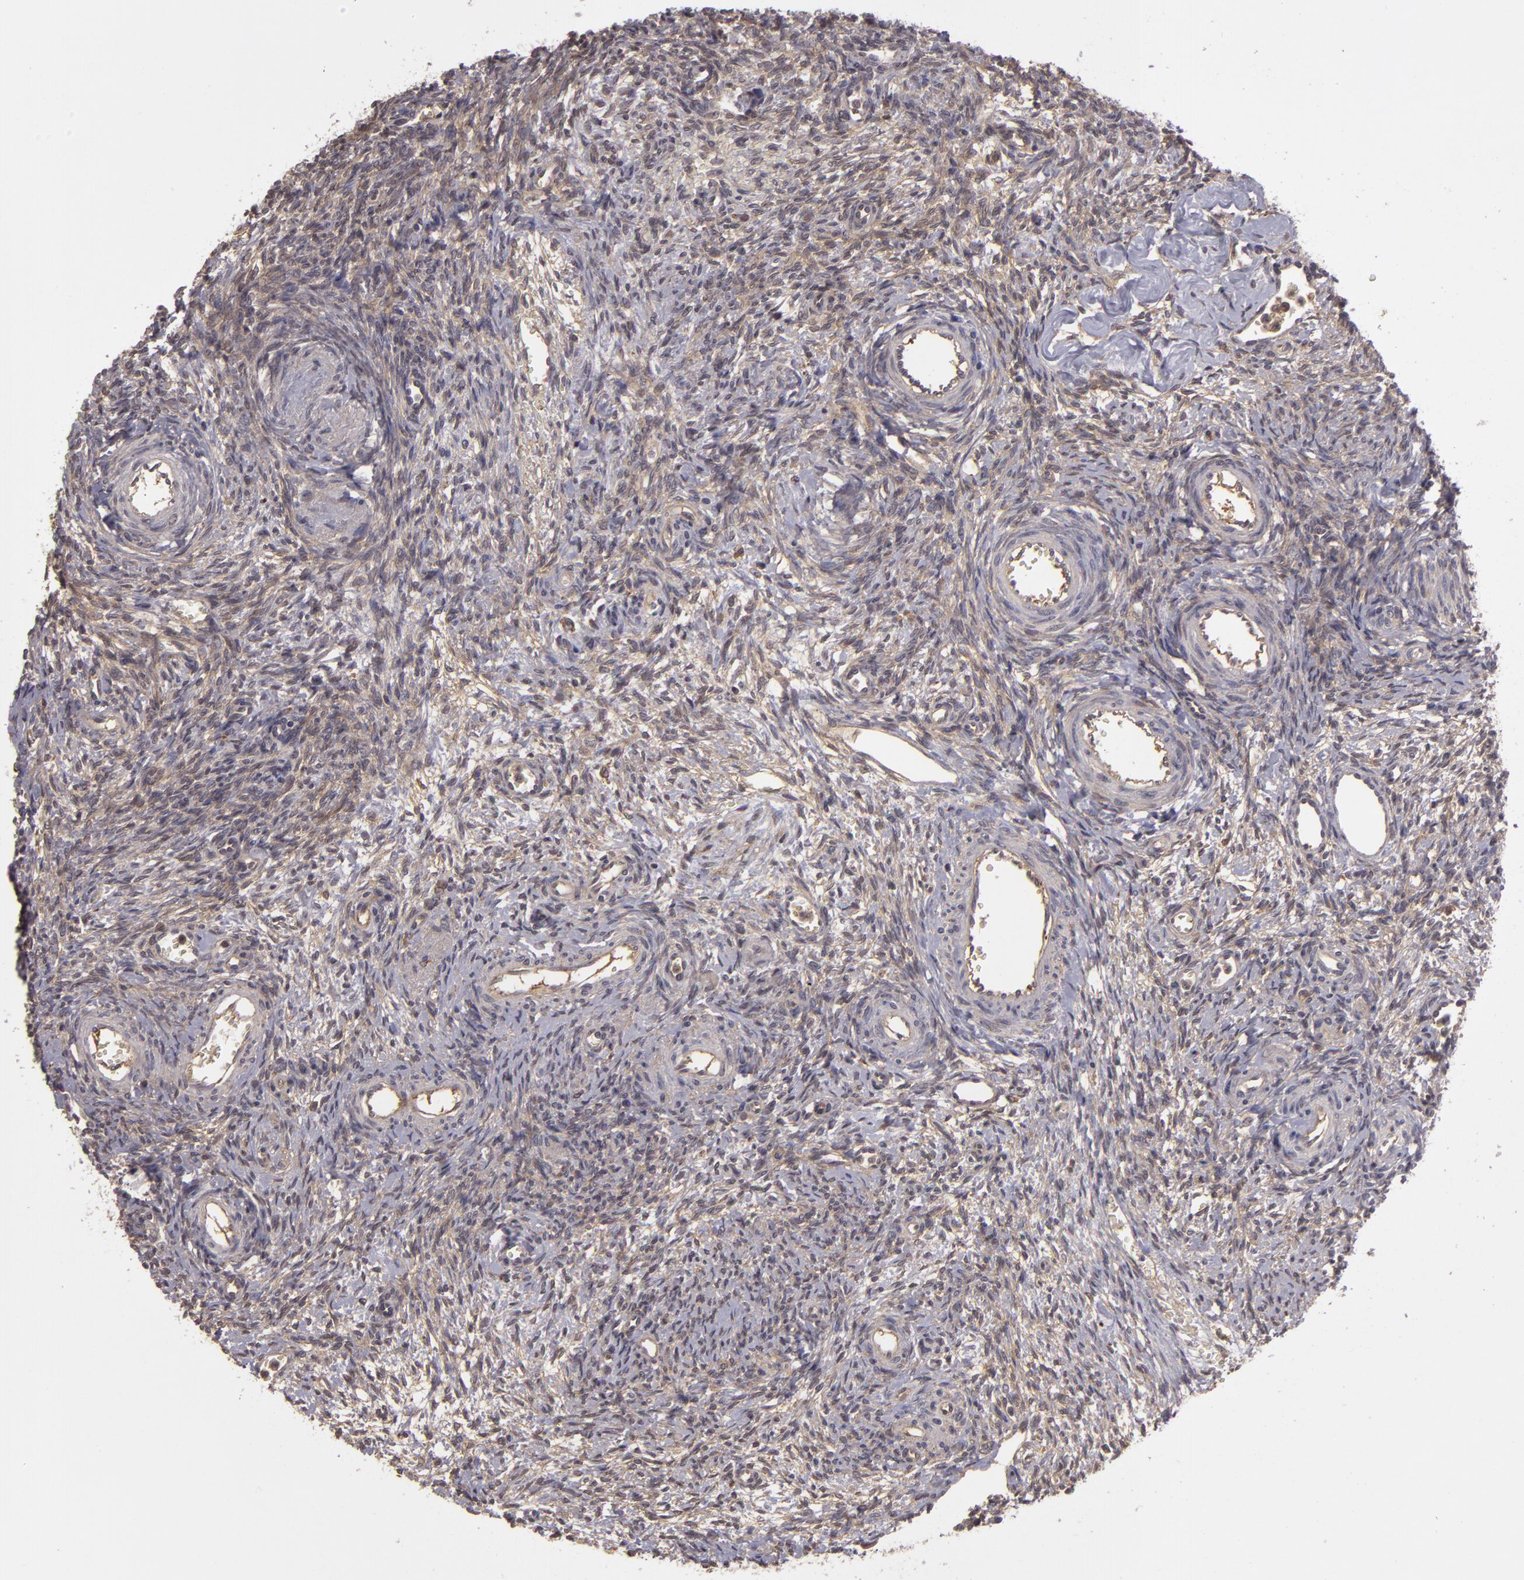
{"staining": {"intensity": "strong", "quantity": ">75%", "location": "cytoplasmic/membranous"}, "tissue": "ovary", "cell_type": "Follicle cells", "image_type": "normal", "snomed": [{"axis": "morphology", "description": "Normal tissue, NOS"}, {"axis": "topography", "description": "Ovary"}], "caption": "Immunohistochemistry (DAB (3,3'-diaminobenzidine)) staining of unremarkable ovary reveals strong cytoplasmic/membranous protein positivity in approximately >75% of follicle cells. Using DAB (brown) and hematoxylin (blue) stains, captured at high magnification using brightfield microscopy.", "gene": "HRAS", "patient": {"sex": "female", "age": 39}}